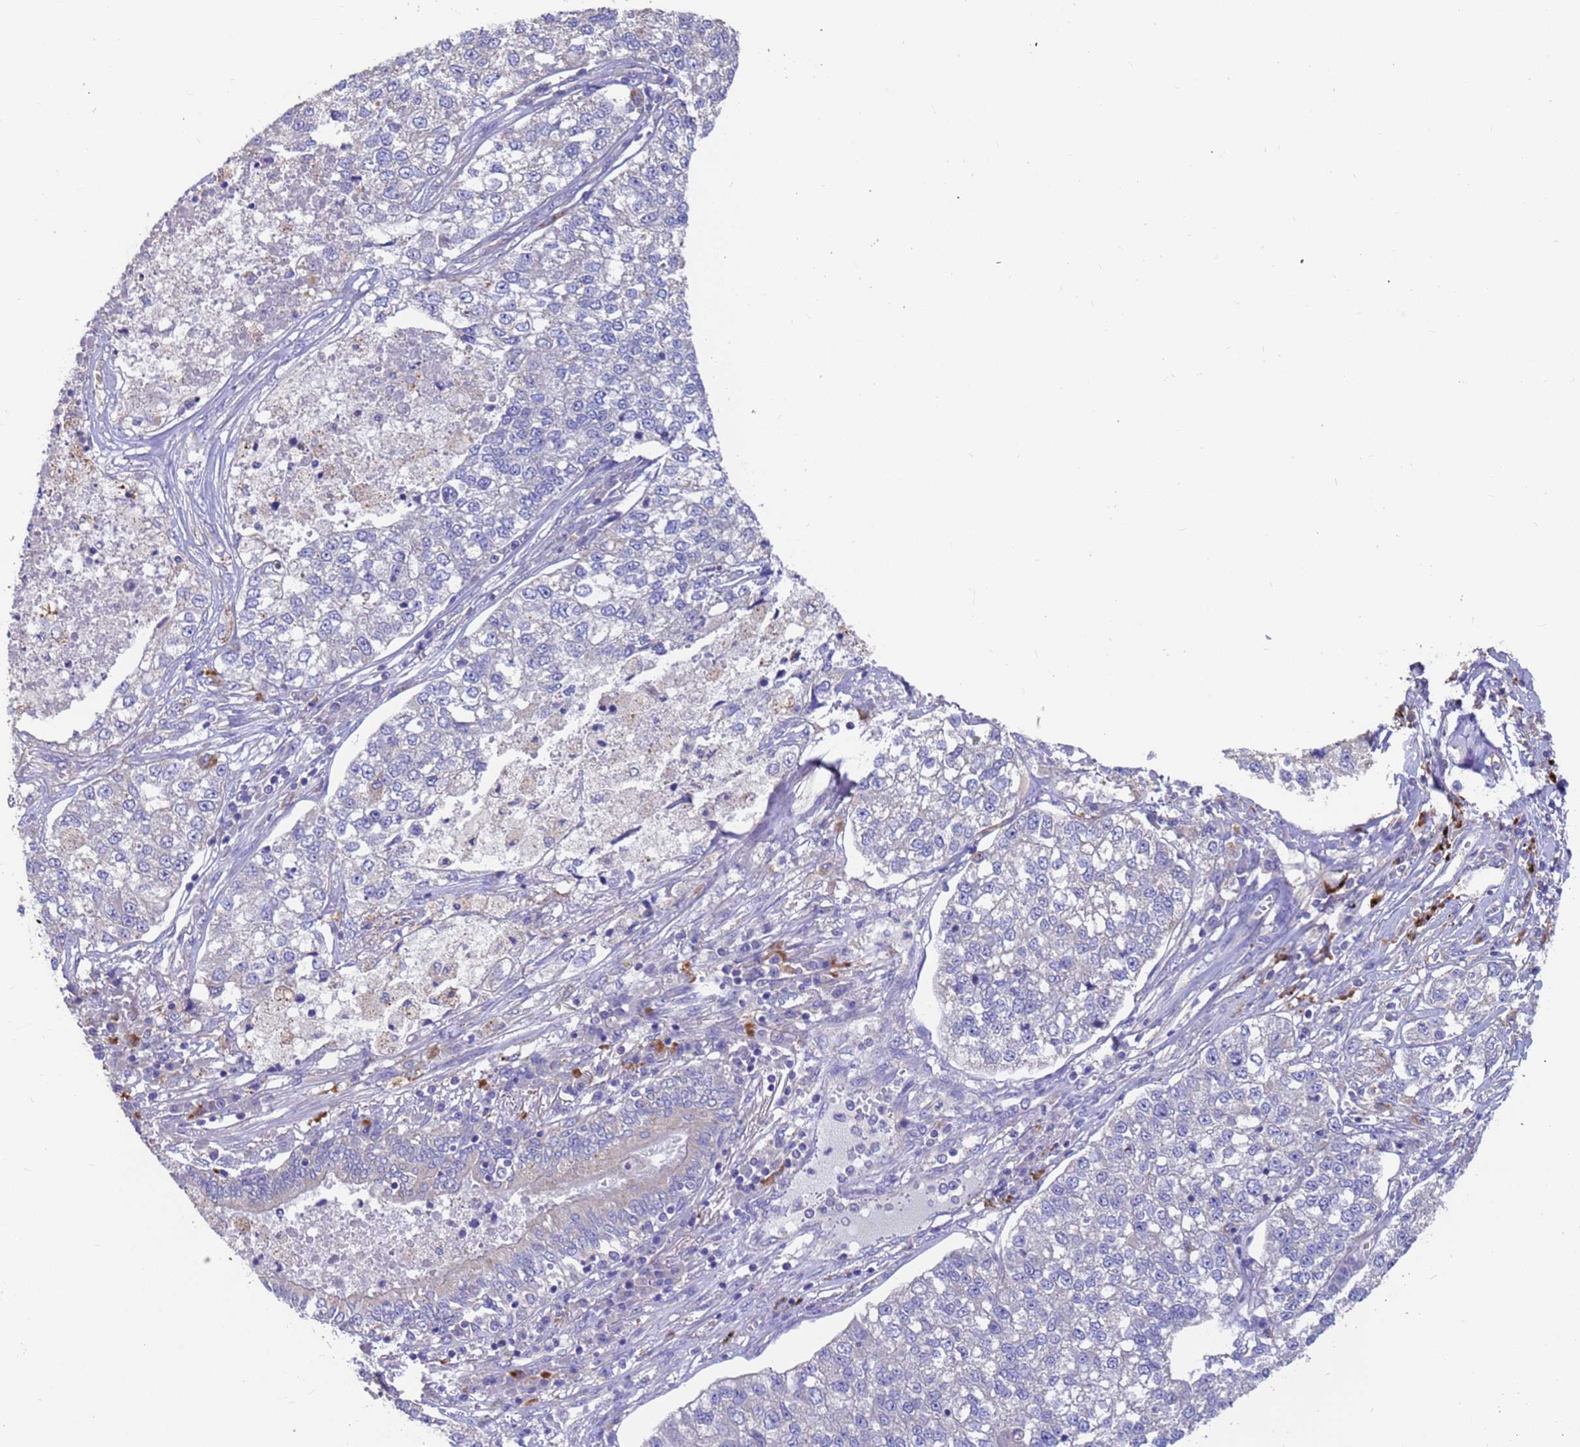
{"staining": {"intensity": "negative", "quantity": "none", "location": "none"}, "tissue": "lung cancer", "cell_type": "Tumor cells", "image_type": "cancer", "snomed": [{"axis": "morphology", "description": "Adenocarcinoma, NOS"}, {"axis": "topography", "description": "Lung"}], "caption": "A photomicrograph of human adenocarcinoma (lung) is negative for staining in tumor cells.", "gene": "SRL", "patient": {"sex": "male", "age": 49}}